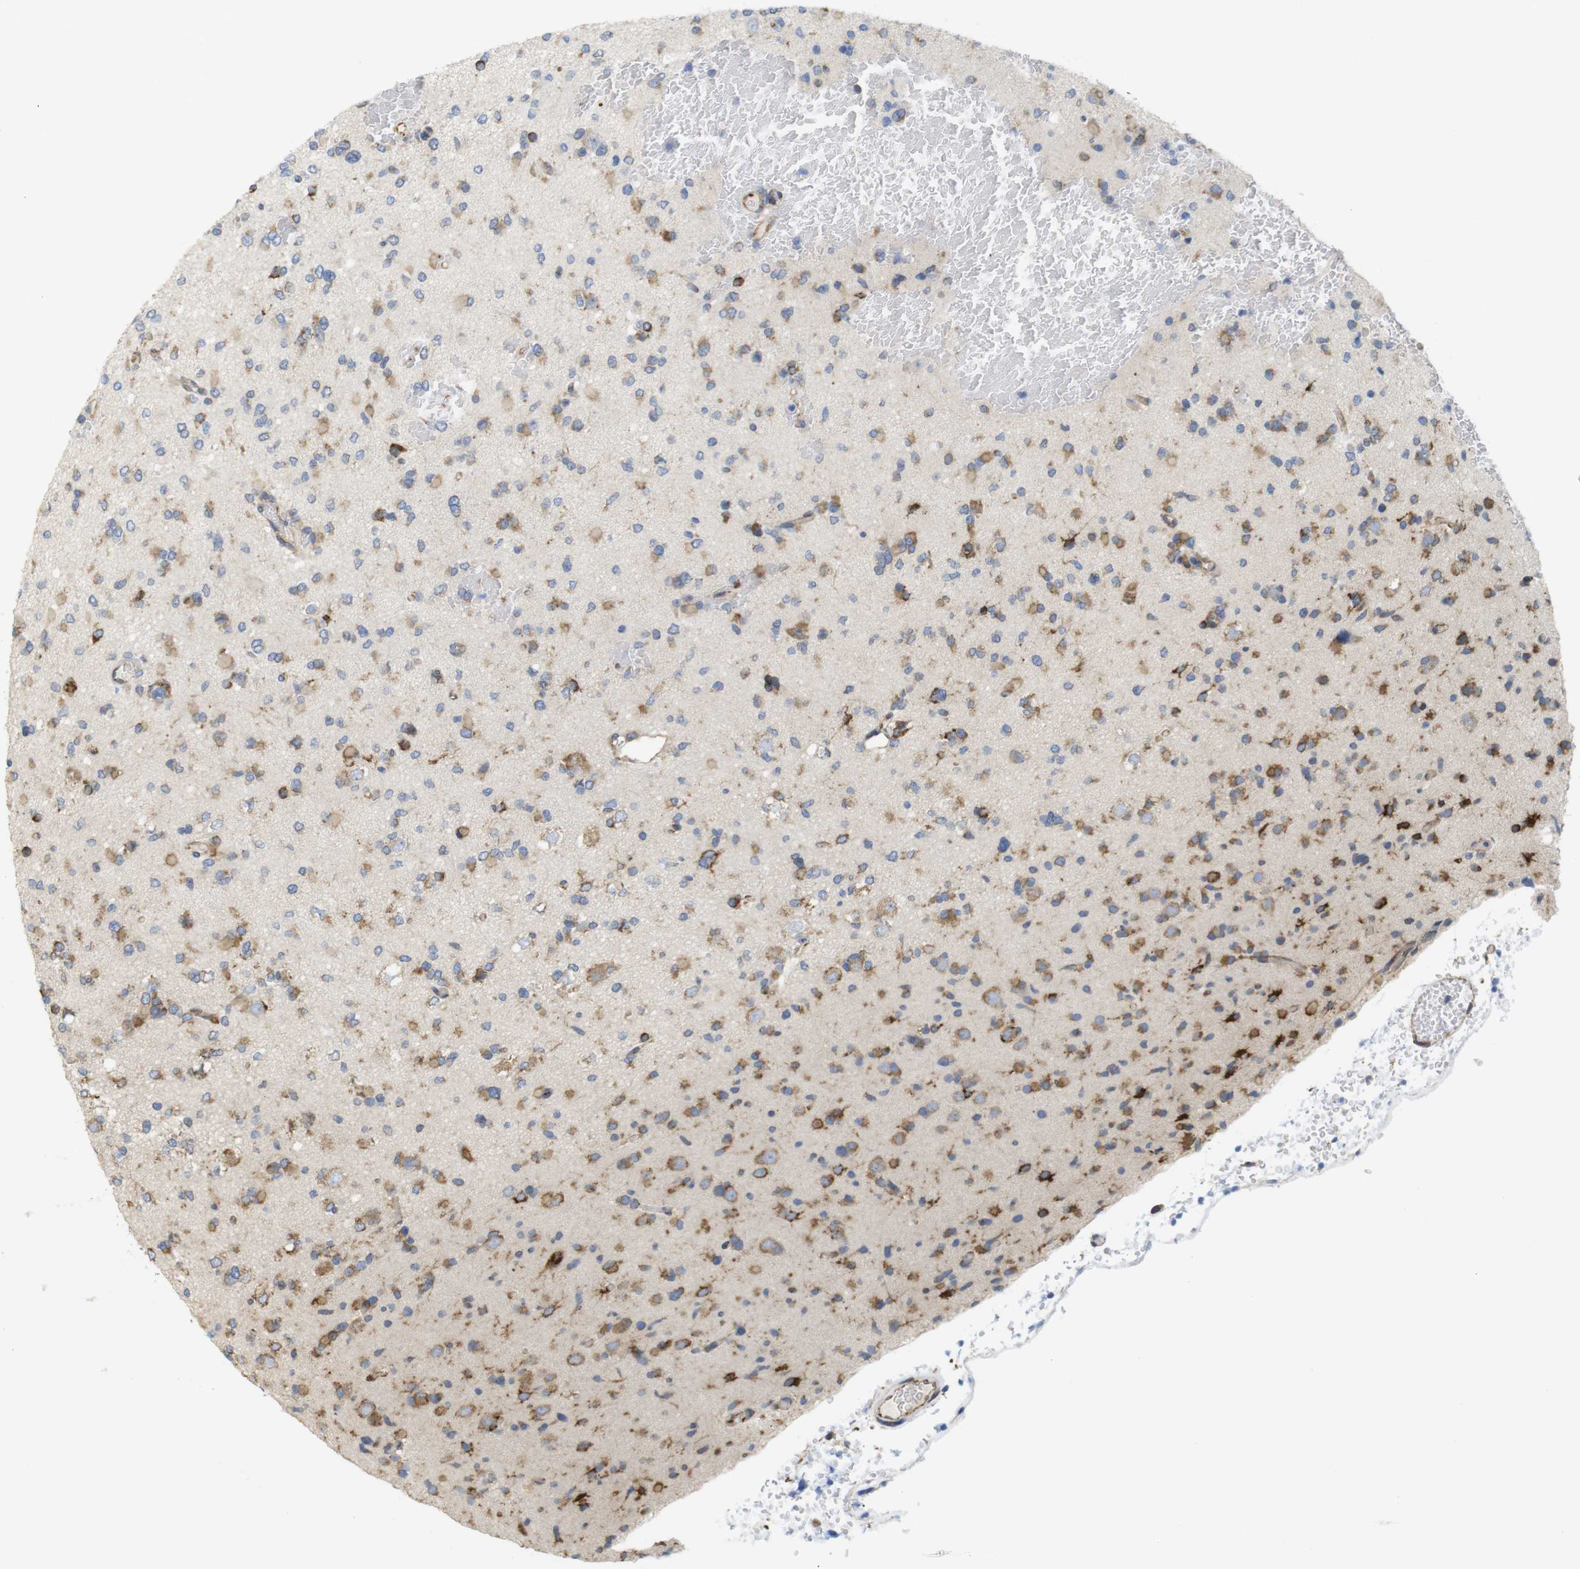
{"staining": {"intensity": "moderate", "quantity": "25%-75%", "location": "cytoplasmic/membranous"}, "tissue": "glioma", "cell_type": "Tumor cells", "image_type": "cancer", "snomed": [{"axis": "morphology", "description": "Glioma, malignant, Low grade"}, {"axis": "topography", "description": "Brain"}], "caption": "Human glioma stained with a protein marker exhibits moderate staining in tumor cells.", "gene": "PCNX2", "patient": {"sex": "female", "age": 22}}